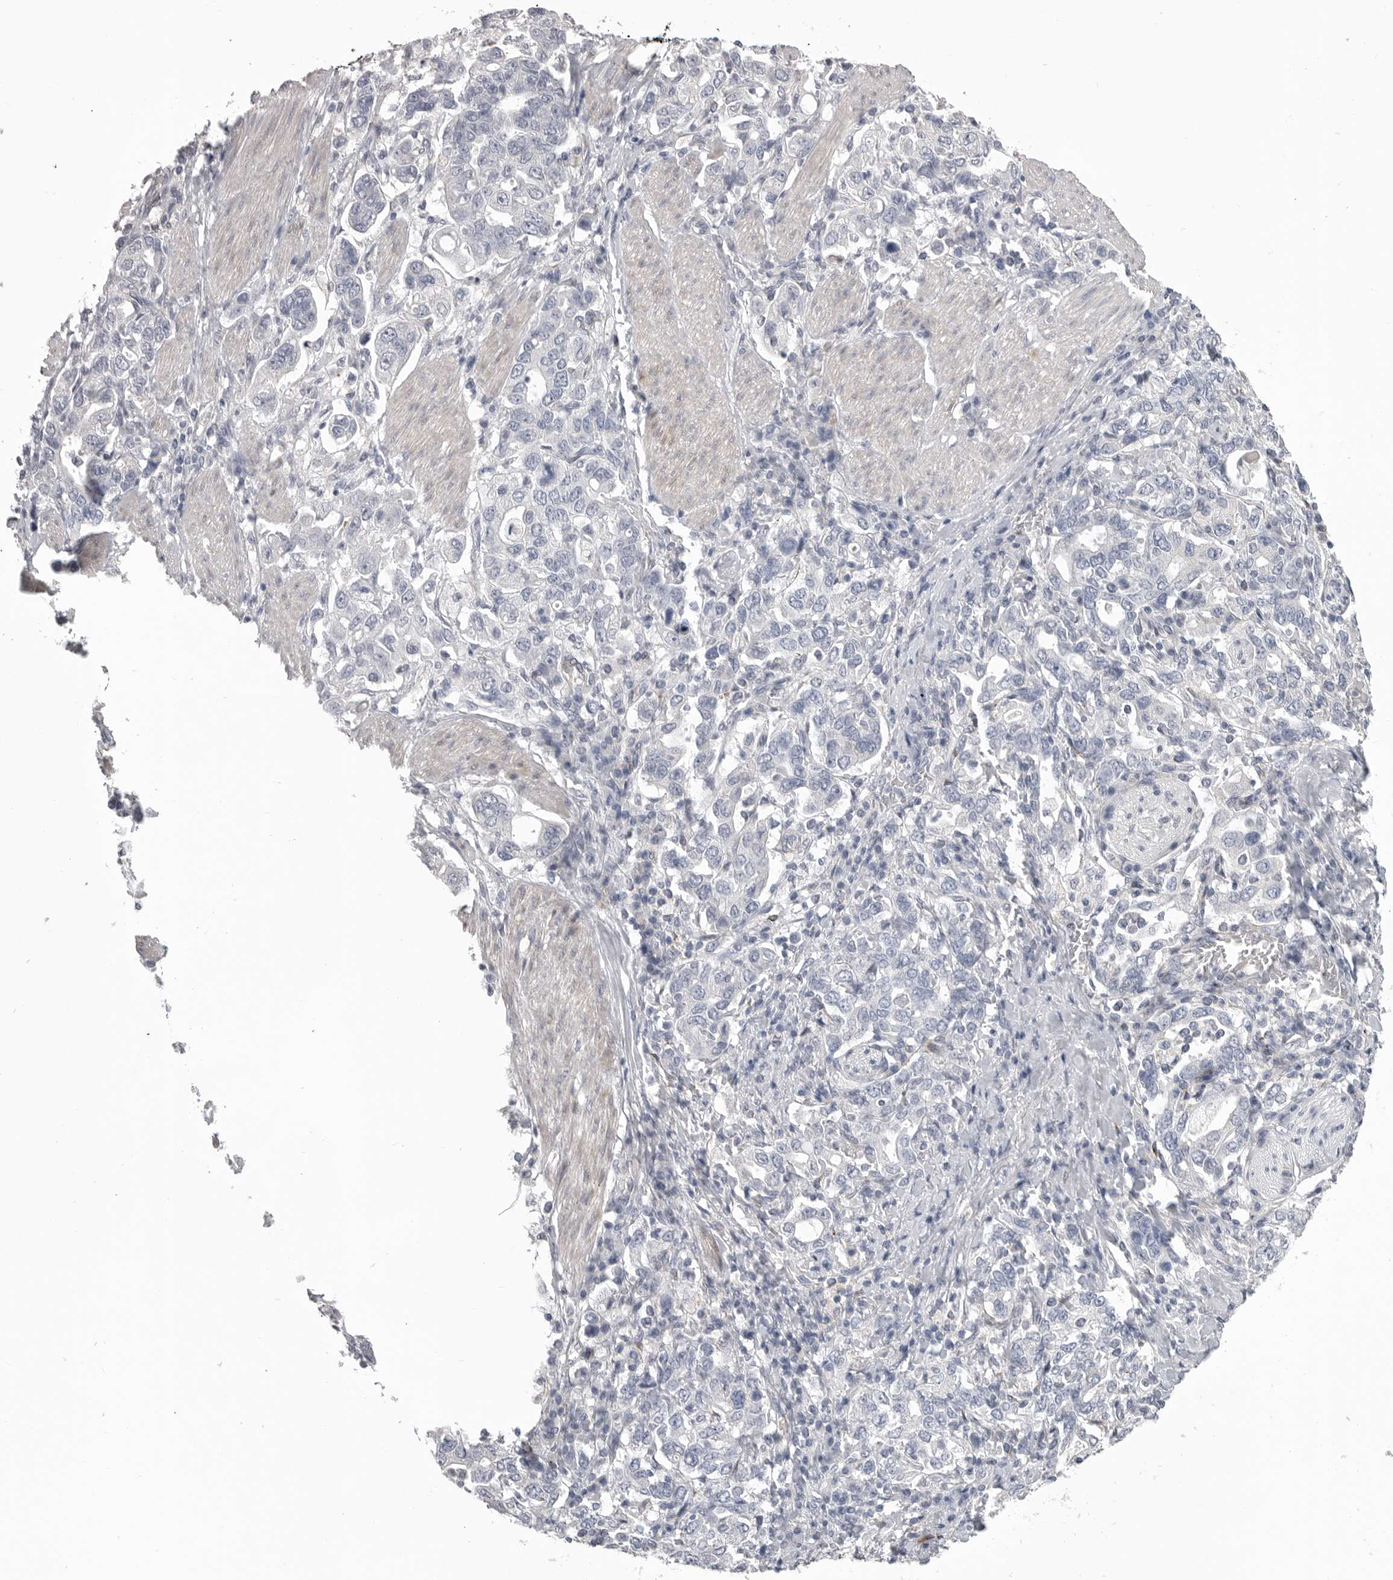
{"staining": {"intensity": "negative", "quantity": "none", "location": "none"}, "tissue": "stomach cancer", "cell_type": "Tumor cells", "image_type": "cancer", "snomed": [{"axis": "morphology", "description": "Adenocarcinoma, NOS"}, {"axis": "topography", "description": "Stomach, upper"}], "caption": "Tumor cells are negative for protein expression in human adenocarcinoma (stomach). (Brightfield microscopy of DAB (3,3'-diaminobenzidine) IHC at high magnification).", "gene": "SERPING1", "patient": {"sex": "male", "age": 62}}